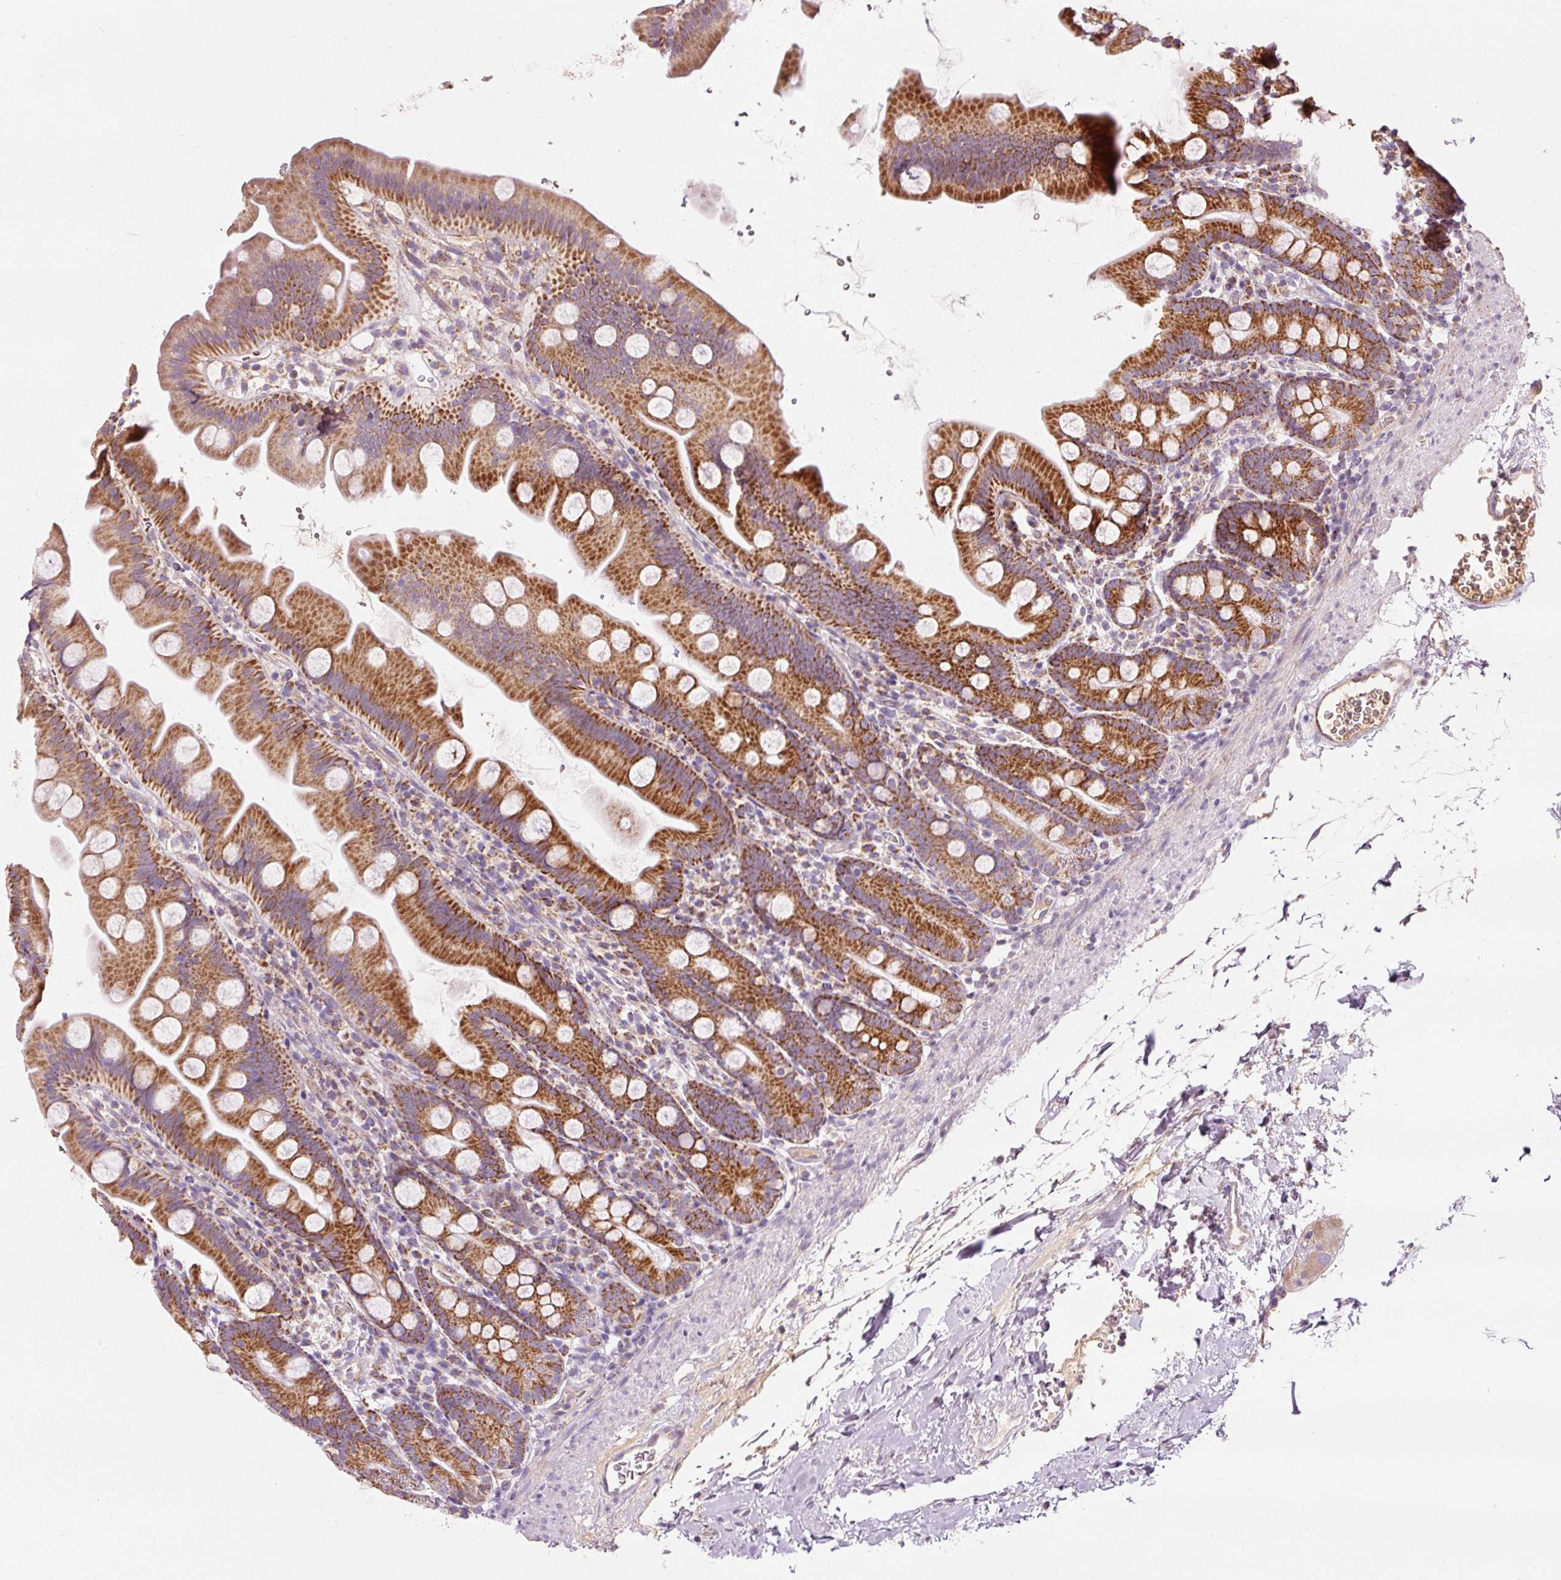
{"staining": {"intensity": "strong", "quantity": ">75%", "location": "cytoplasmic/membranous"}, "tissue": "small intestine", "cell_type": "Glandular cells", "image_type": "normal", "snomed": [{"axis": "morphology", "description": "Normal tissue, NOS"}, {"axis": "topography", "description": "Small intestine"}], "caption": "Immunohistochemistry (IHC) micrograph of unremarkable small intestine: human small intestine stained using immunohistochemistry (IHC) exhibits high levels of strong protein expression localized specifically in the cytoplasmic/membranous of glandular cells, appearing as a cytoplasmic/membranous brown color.", "gene": "NDUFB4", "patient": {"sex": "female", "age": 68}}